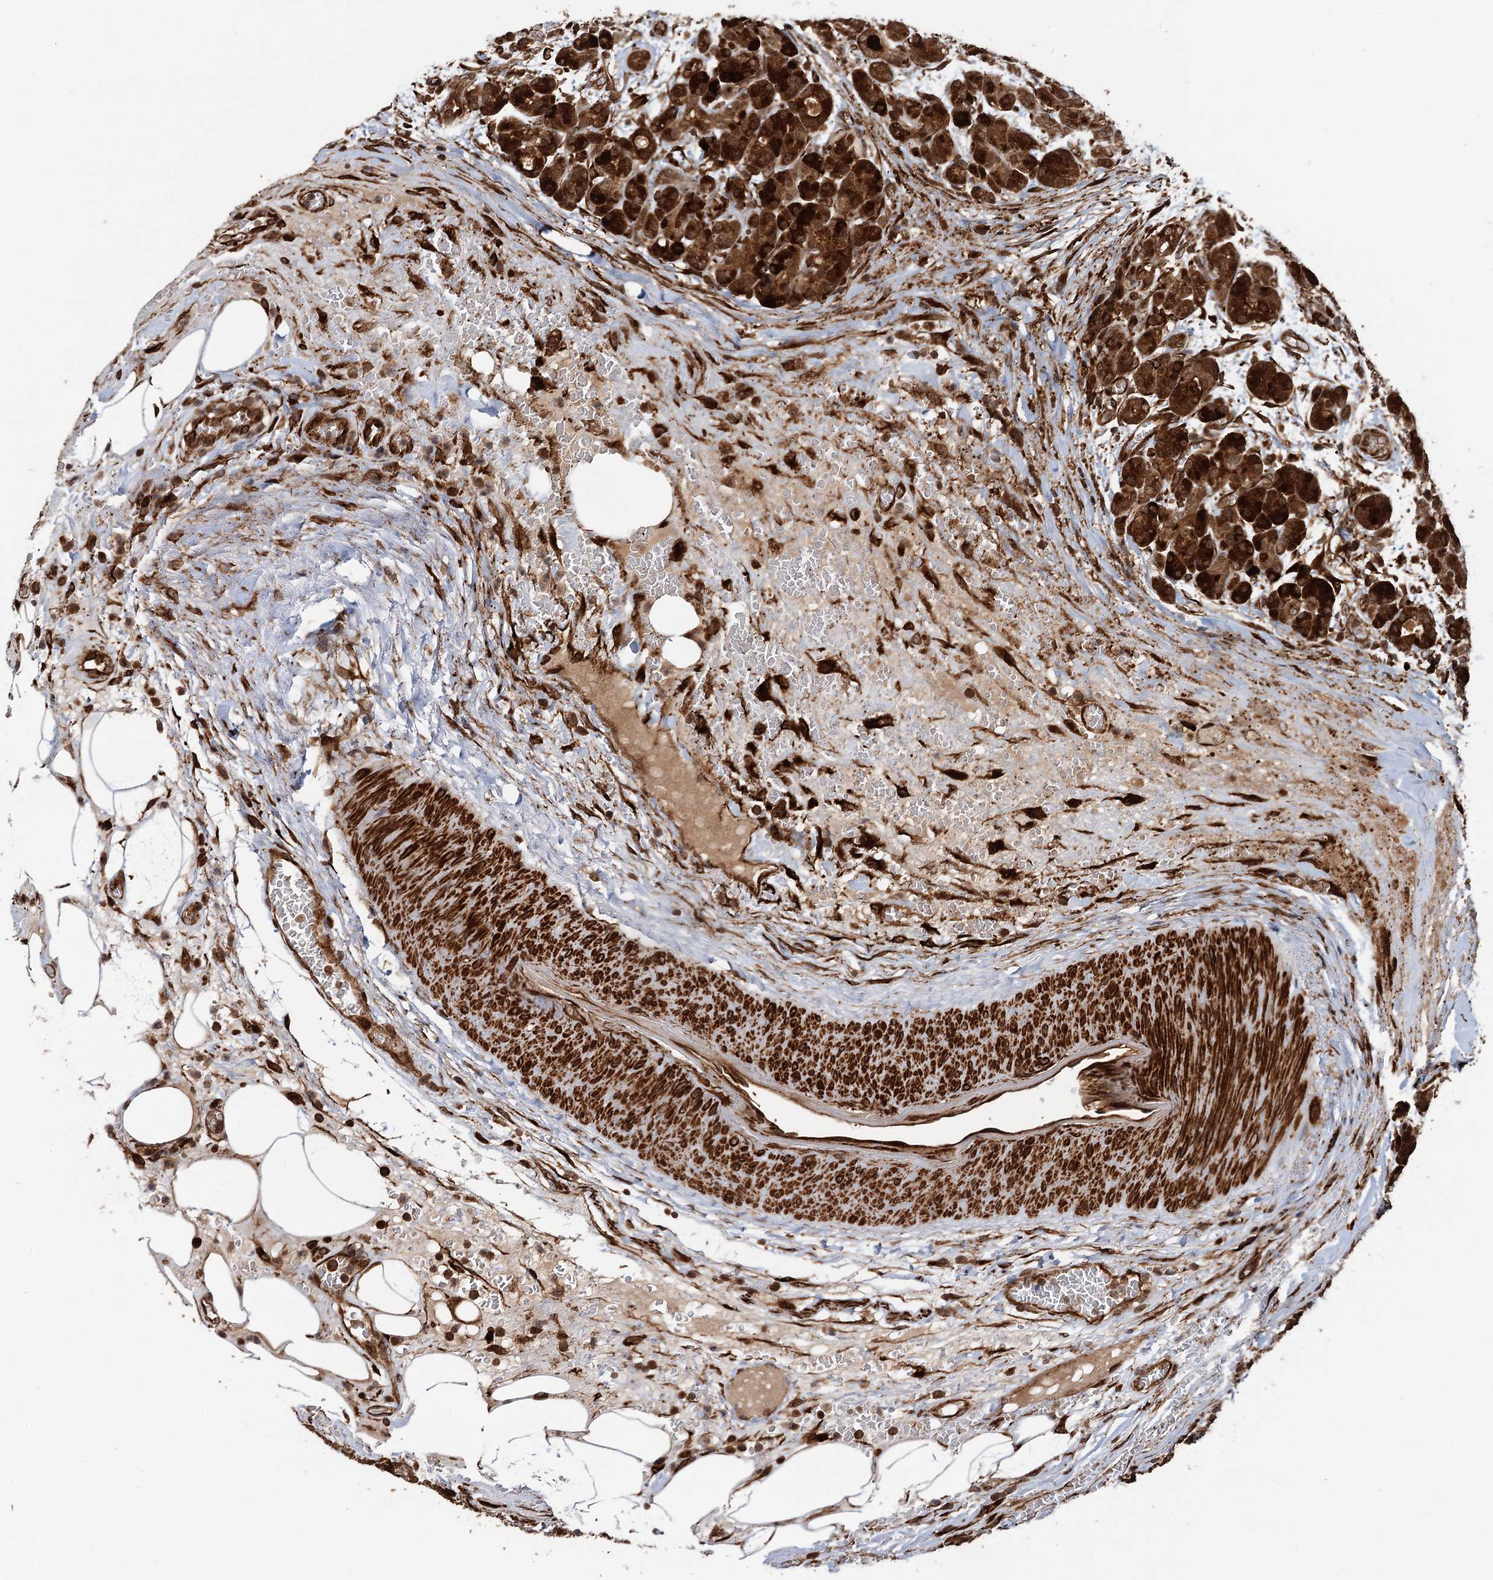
{"staining": {"intensity": "strong", "quantity": ">75%", "location": "cytoplasmic/membranous,nuclear"}, "tissue": "pancreas", "cell_type": "Exocrine glandular cells", "image_type": "normal", "snomed": [{"axis": "morphology", "description": "Normal tissue, NOS"}, {"axis": "topography", "description": "Pancreas"}], "caption": "Benign pancreas displays strong cytoplasmic/membranous,nuclear positivity in about >75% of exocrine glandular cells, visualized by immunohistochemistry. The staining was performed using DAB (3,3'-diaminobenzidine) to visualize the protein expression in brown, while the nuclei were stained in blue with hematoxylin (Magnification: 20x).", "gene": "SNRNP25", "patient": {"sex": "male", "age": 63}}